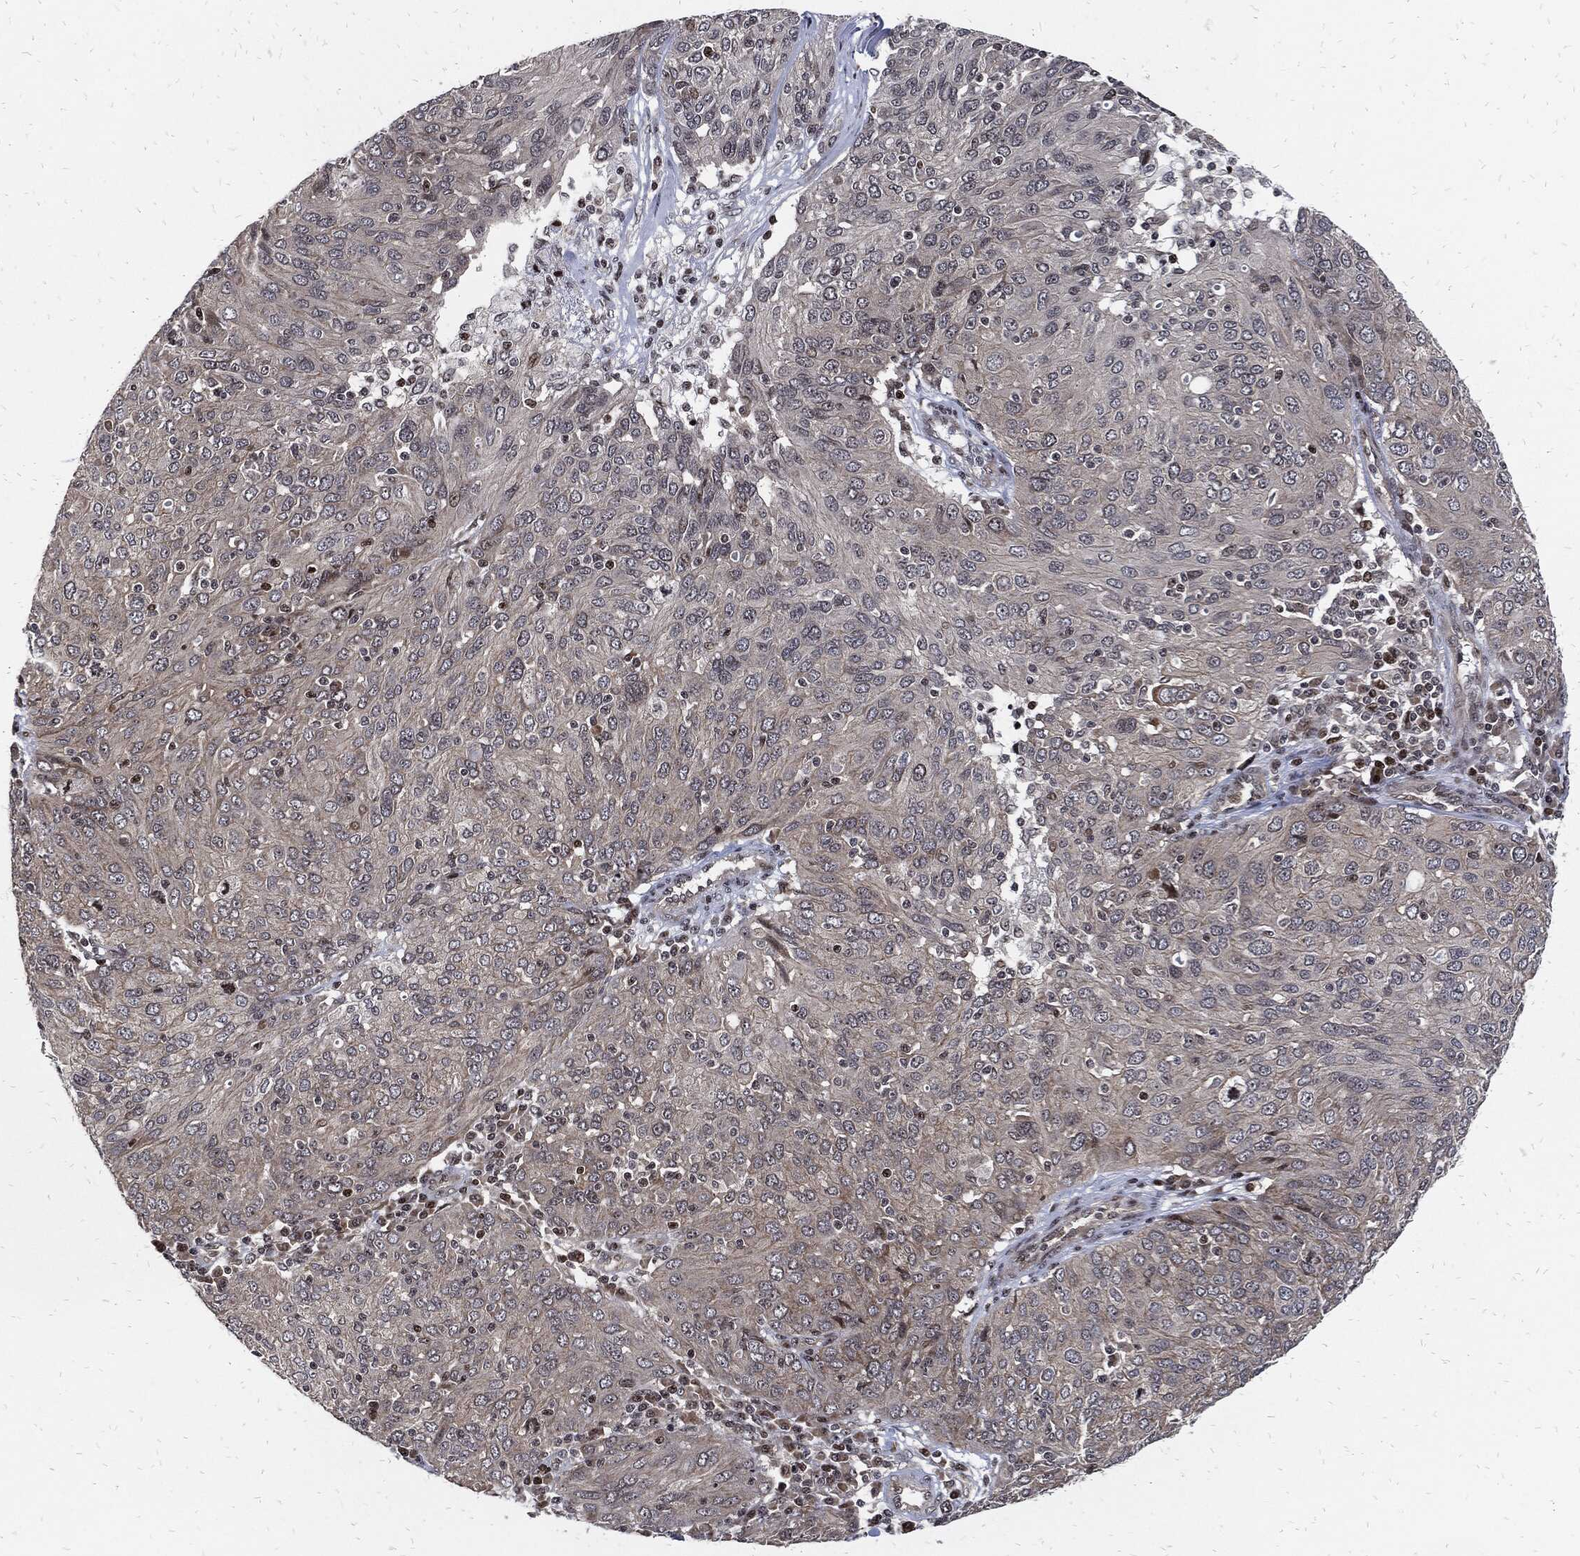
{"staining": {"intensity": "negative", "quantity": "none", "location": "none"}, "tissue": "ovarian cancer", "cell_type": "Tumor cells", "image_type": "cancer", "snomed": [{"axis": "morphology", "description": "Carcinoma, endometroid"}, {"axis": "topography", "description": "Ovary"}], "caption": "Image shows no protein staining in tumor cells of ovarian endometroid carcinoma tissue.", "gene": "ZNF775", "patient": {"sex": "female", "age": 50}}